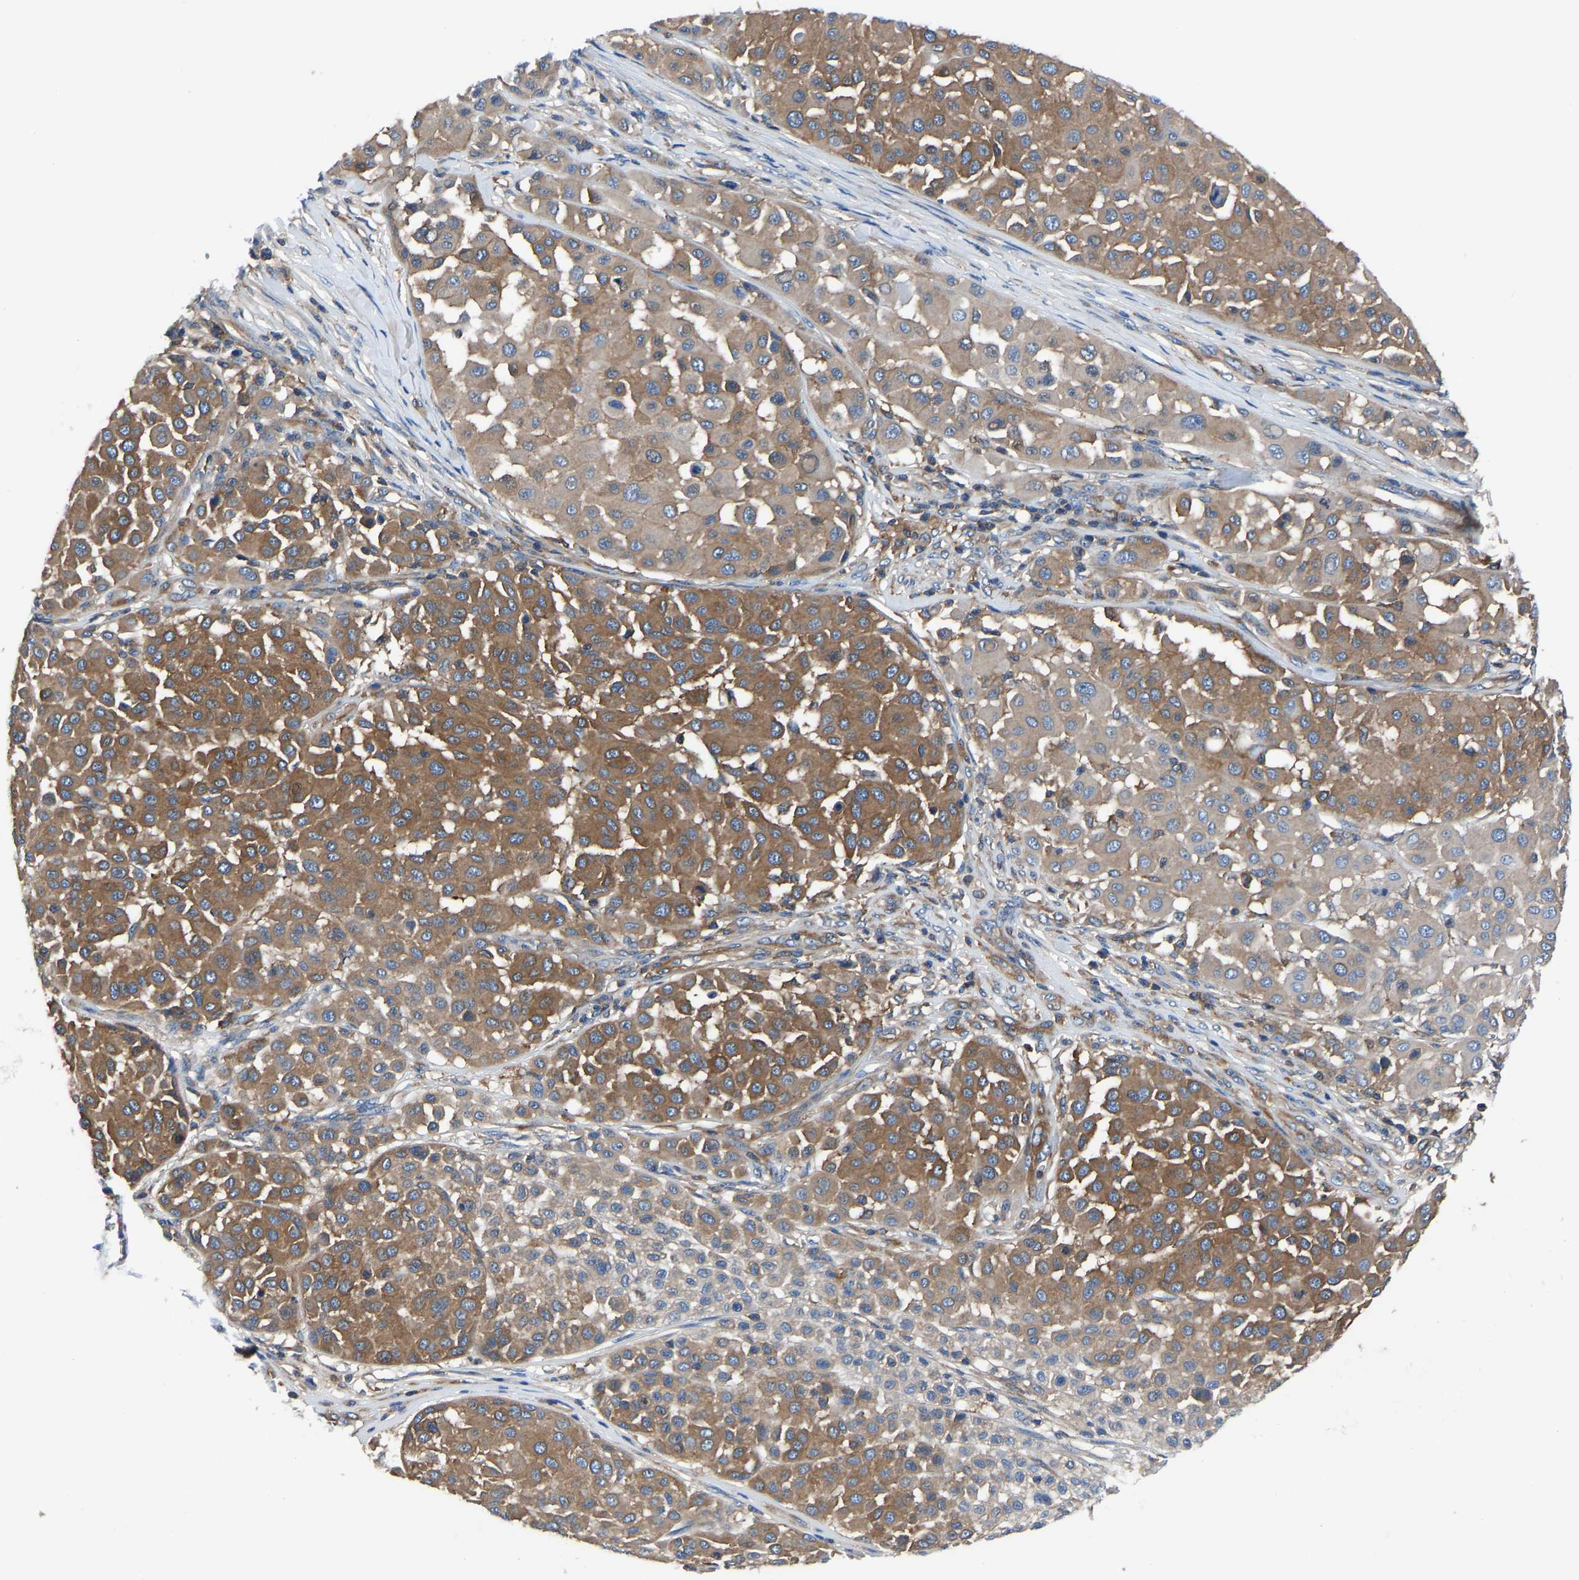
{"staining": {"intensity": "moderate", "quantity": ">75%", "location": "cytoplasmic/membranous"}, "tissue": "melanoma", "cell_type": "Tumor cells", "image_type": "cancer", "snomed": [{"axis": "morphology", "description": "Malignant melanoma, Metastatic site"}, {"axis": "topography", "description": "Soft tissue"}], "caption": "This photomicrograph shows malignant melanoma (metastatic site) stained with IHC to label a protein in brown. The cytoplasmic/membranous of tumor cells show moderate positivity for the protein. Nuclei are counter-stained blue.", "gene": "PRKAR1A", "patient": {"sex": "male", "age": 41}}